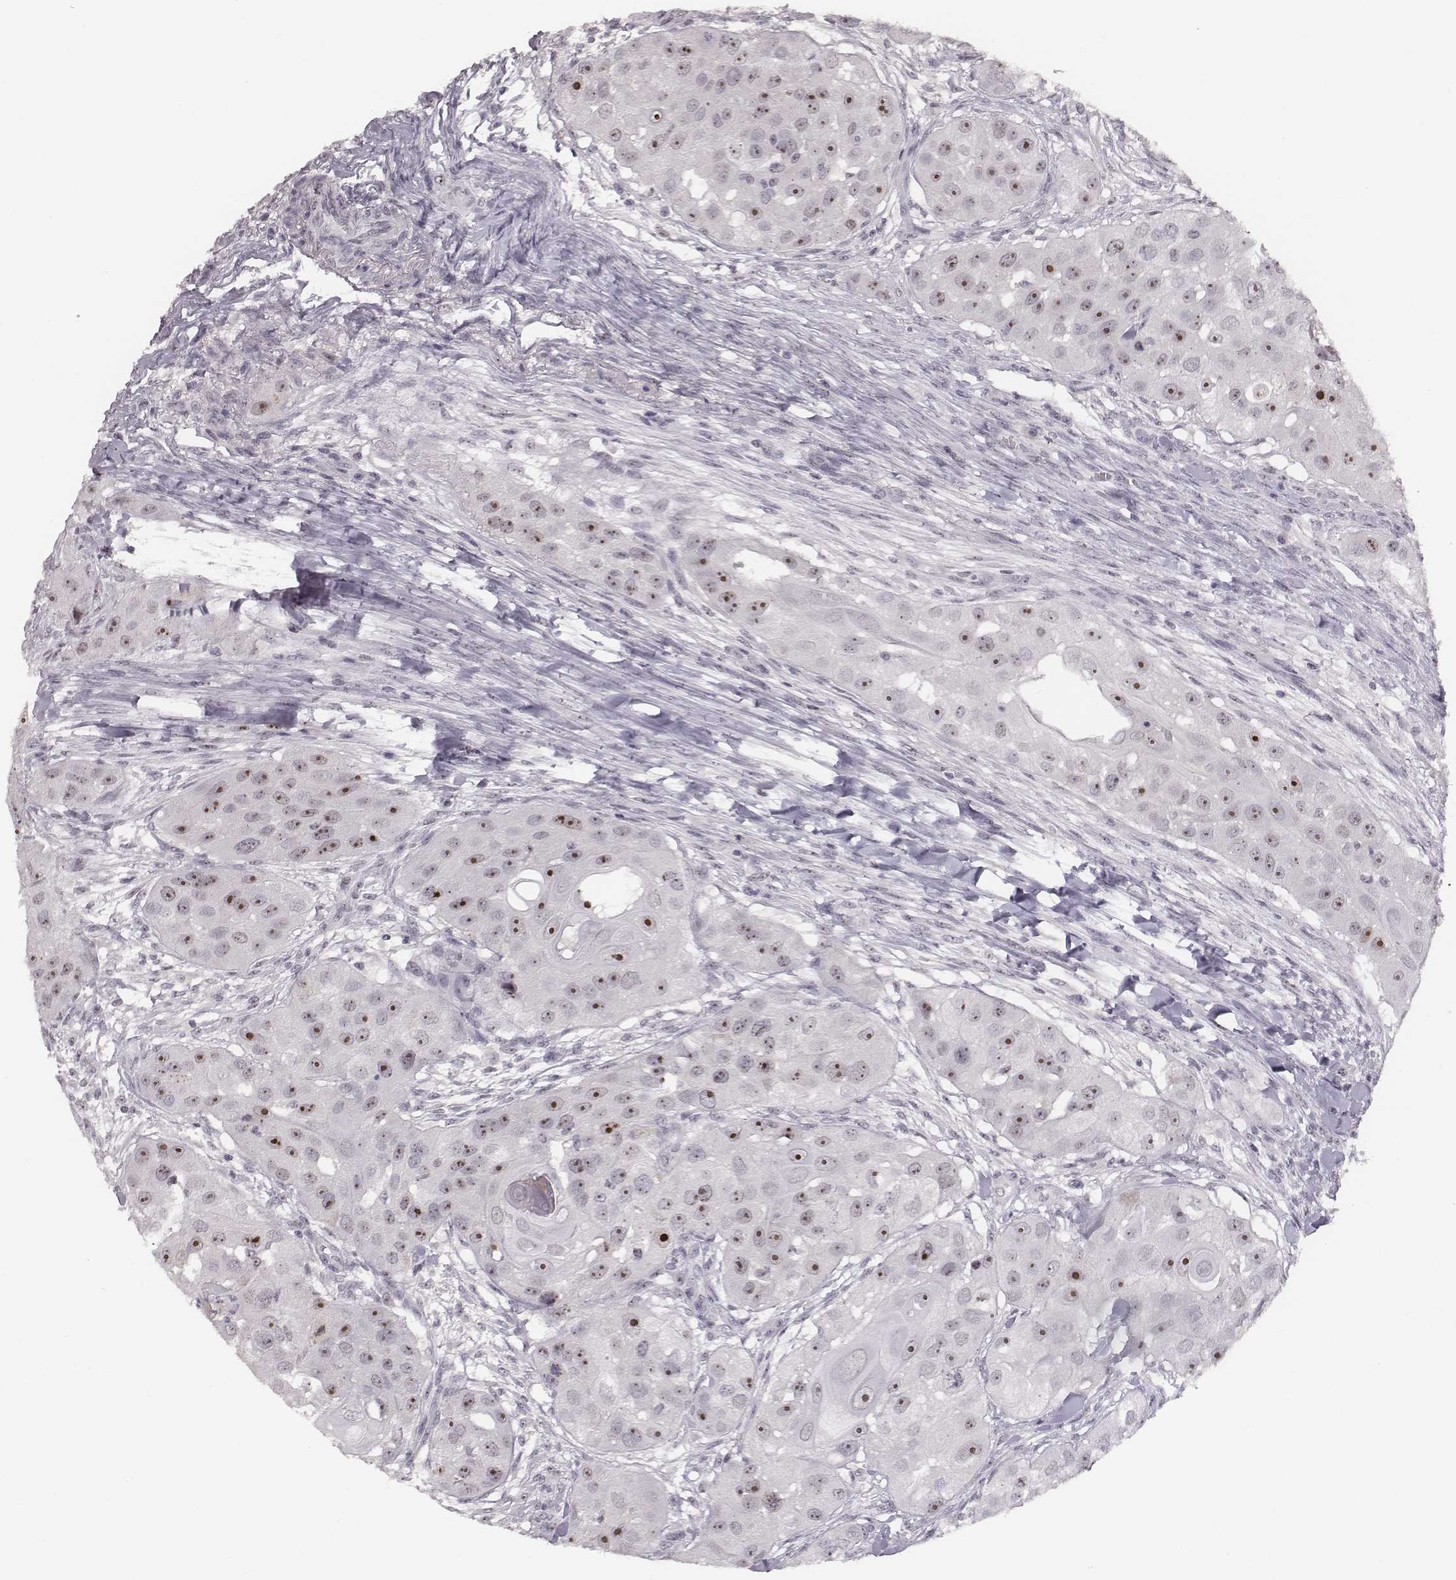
{"staining": {"intensity": "strong", "quantity": ">75%", "location": "nuclear"}, "tissue": "head and neck cancer", "cell_type": "Tumor cells", "image_type": "cancer", "snomed": [{"axis": "morphology", "description": "Squamous cell carcinoma, NOS"}, {"axis": "topography", "description": "Head-Neck"}], "caption": "This is a photomicrograph of IHC staining of head and neck squamous cell carcinoma, which shows strong expression in the nuclear of tumor cells.", "gene": "NIFK", "patient": {"sex": "male", "age": 51}}